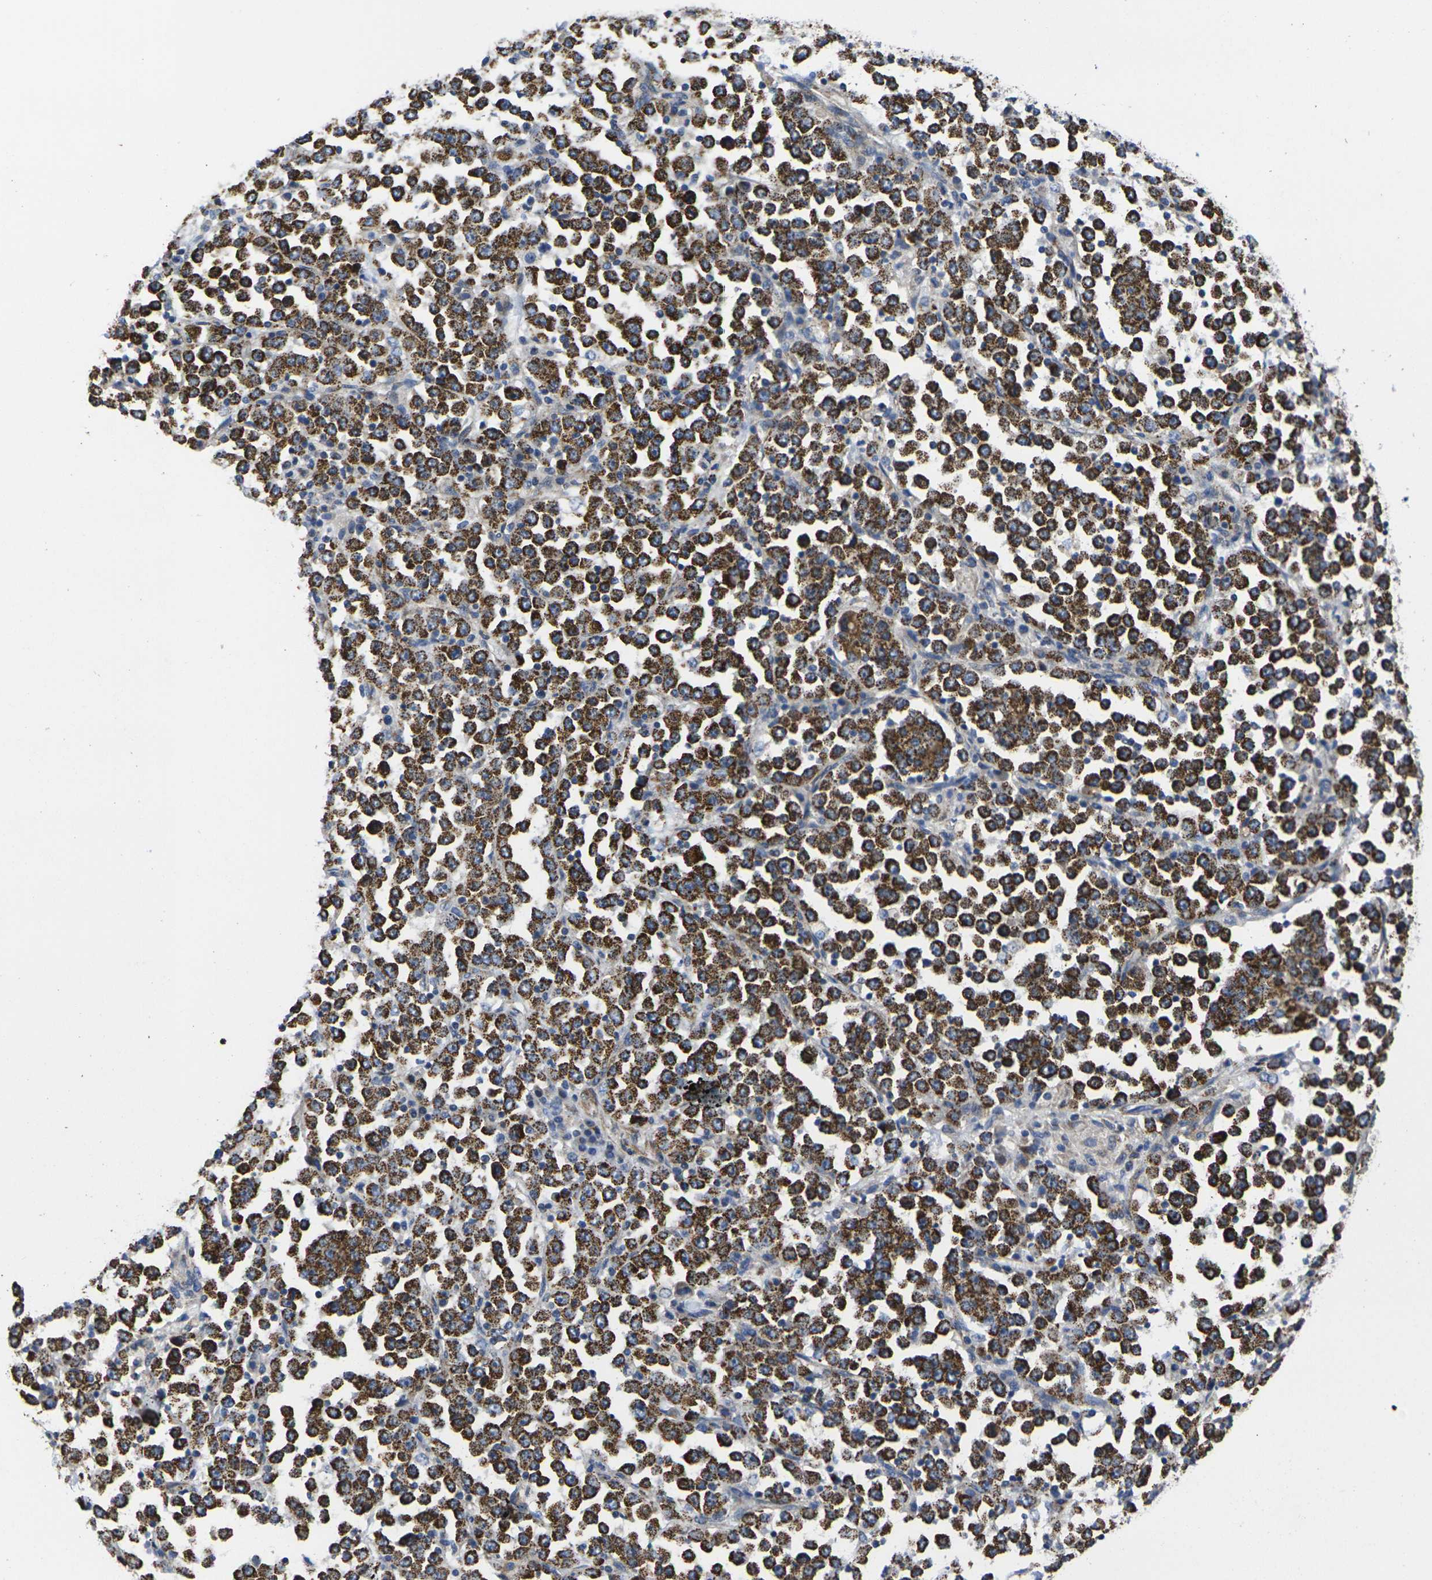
{"staining": {"intensity": "strong", "quantity": ">75%", "location": "cytoplasmic/membranous"}, "tissue": "stomach cancer", "cell_type": "Tumor cells", "image_type": "cancer", "snomed": [{"axis": "morphology", "description": "Normal tissue, NOS"}, {"axis": "morphology", "description": "Adenocarcinoma, NOS"}, {"axis": "topography", "description": "Stomach, upper"}, {"axis": "topography", "description": "Stomach"}], "caption": "This histopathology image reveals immunohistochemistry (IHC) staining of stomach cancer (adenocarcinoma), with high strong cytoplasmic/membranous expression in approximately >75% of tumor cells.", "gene": "P2RY11", "patient": {"sex": "male", "age": 59}}